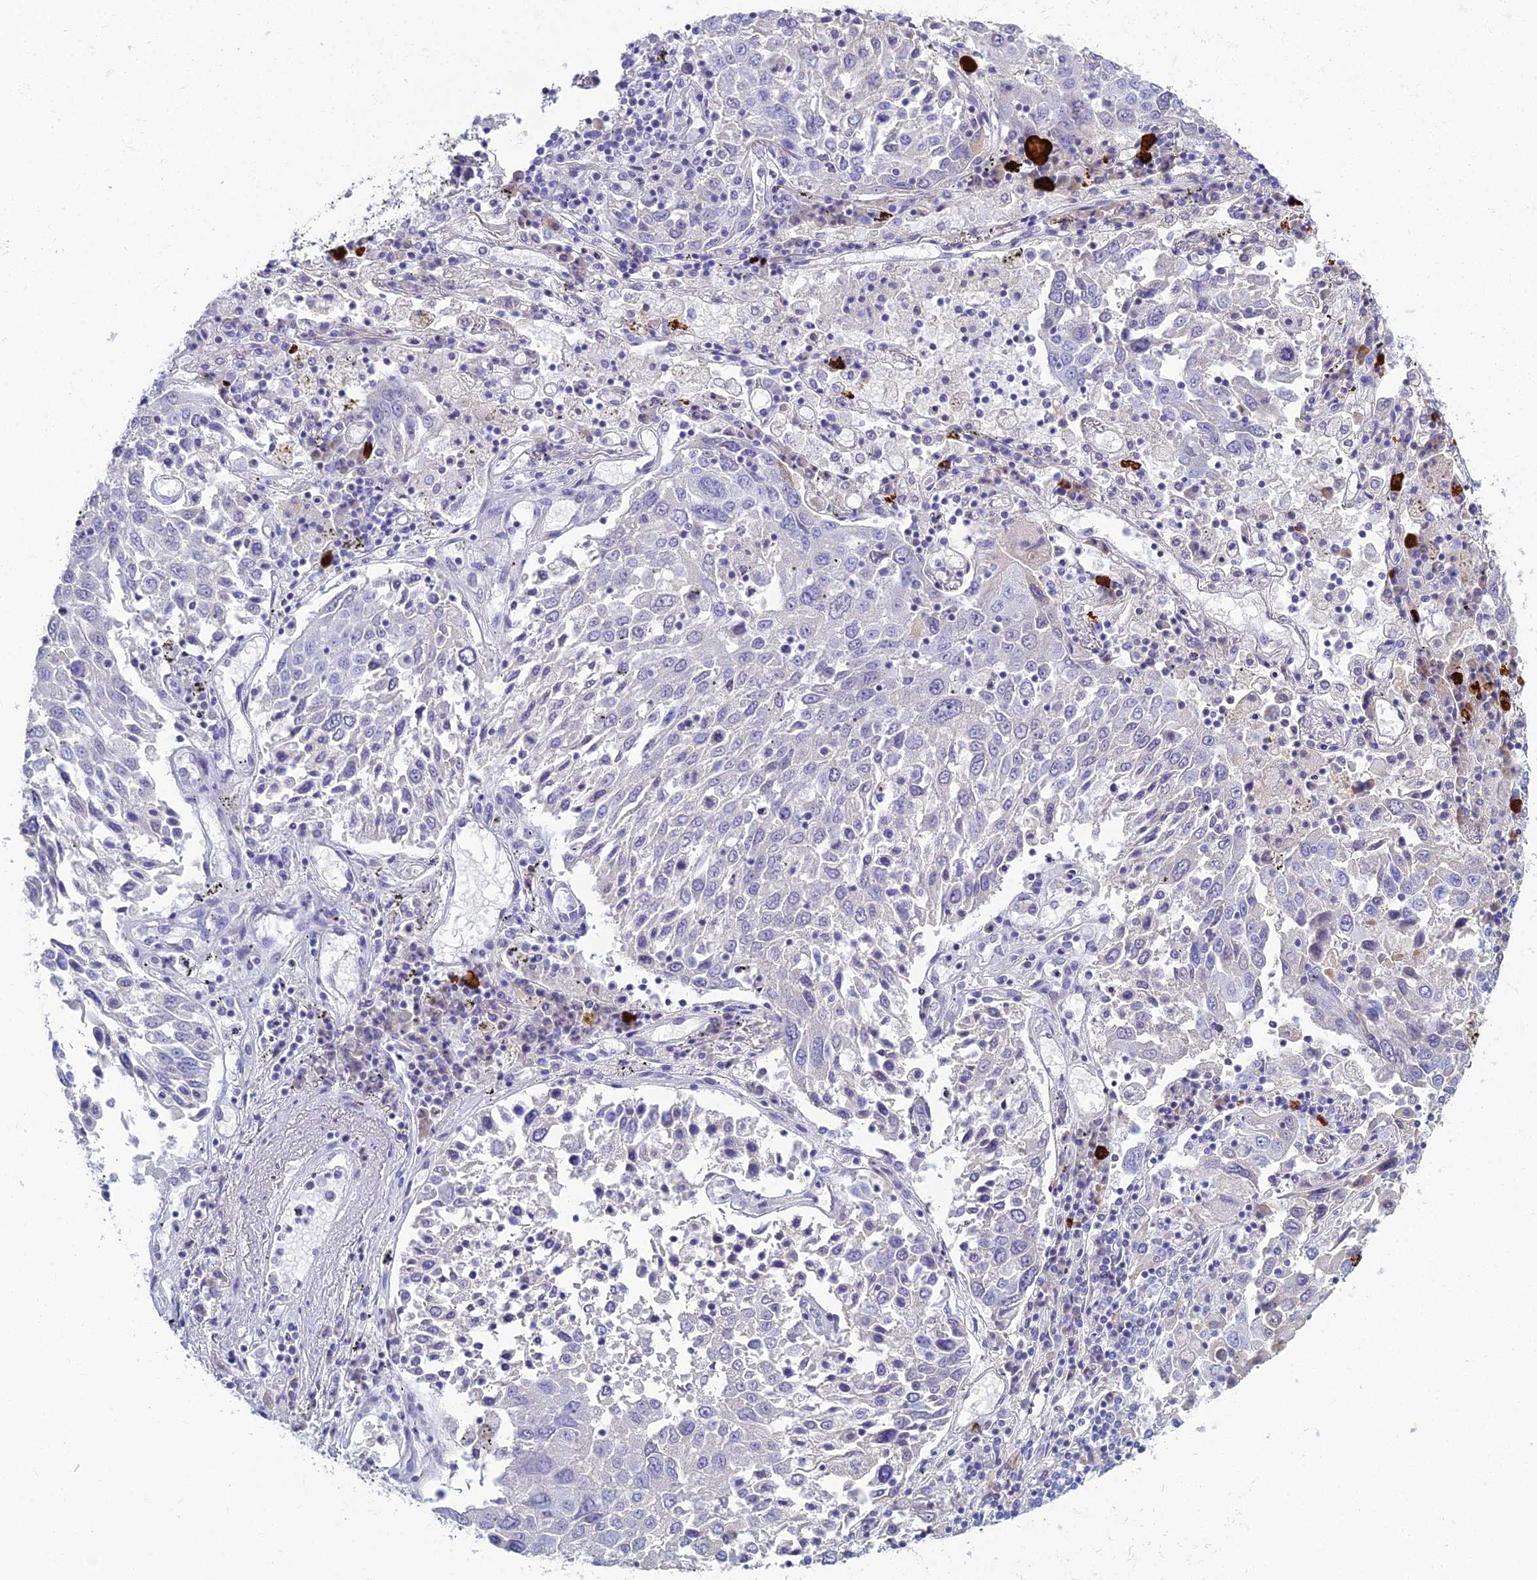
{"staining": {"intensity": "negative", "quantity": "none", "location": "none"}, "tissue": "lung cancer", "cell_type": "Tumor cells", "image_type": "cancer", "snomed": [{"axis": "morphology", "description": "Squamous cell carcinoma, NOS"}, {"axis": "topography", "description": "Lung"}], "caption": "Immunohistochemistry (IHC) histopathology image of squamous cell carcinoma (lung) stained for a protein (brown), which shows no expression in tumor cells.", "gene": "MUC13", "patient": {"sex": "male", "age": 65}}